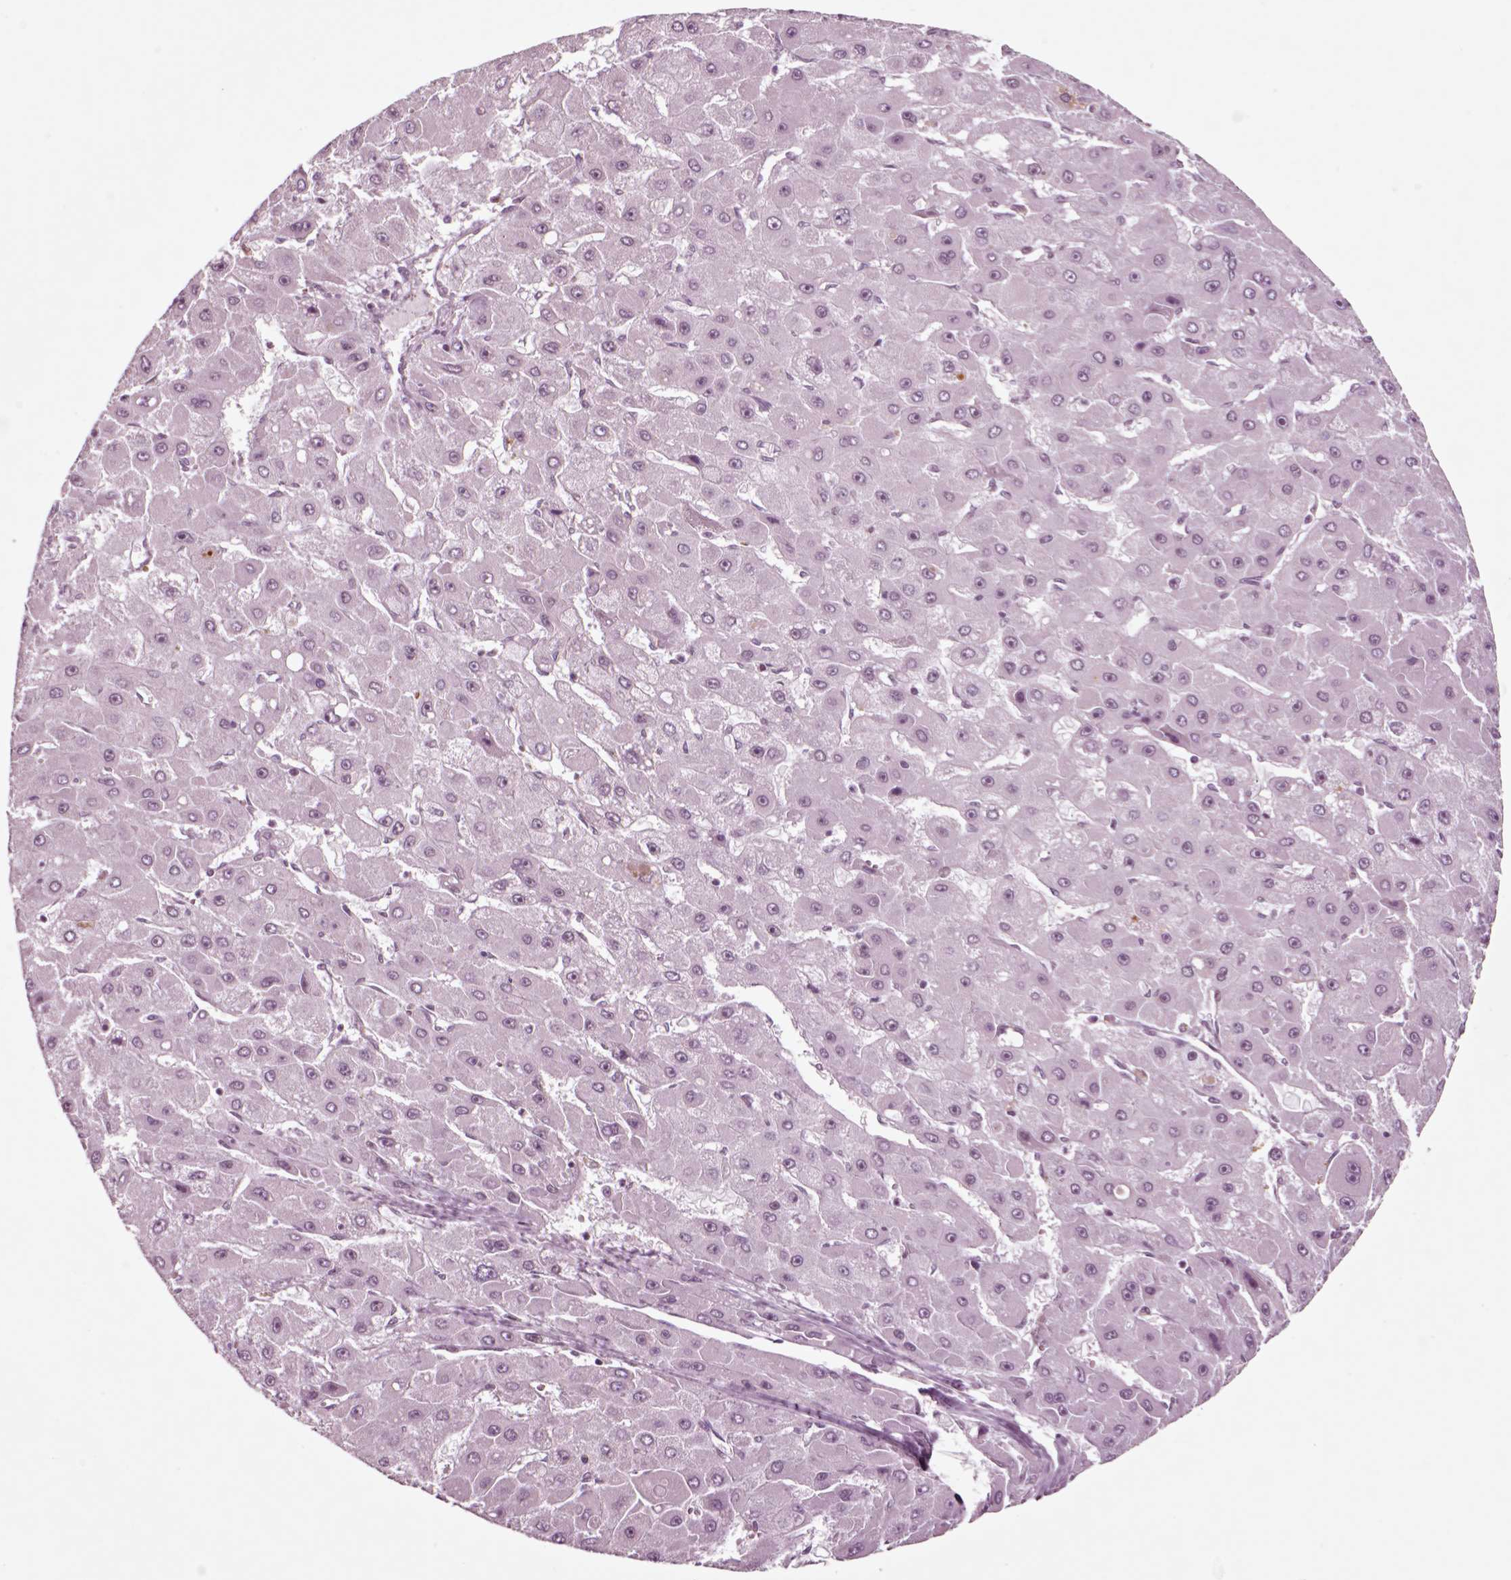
{"staining": {"intensity": "negative", "quantity": "none", "location": "none"}, "tissue": "liver cancer", "cell_type": "Tumor cells", "image_type": "cancer", "snomed": [{"axis": "morphology", "description": "Carcinoma, Hepatocellular, NOS"}, {"axis": "topography", "description": "Liver"}], "caption": "Liver hepatocellular carcinoma stained for a protein using immunohistochemistry displays no expression tumor cells.", "gene": "CHGB", "patient": {"sex": "female", "age": 25}}